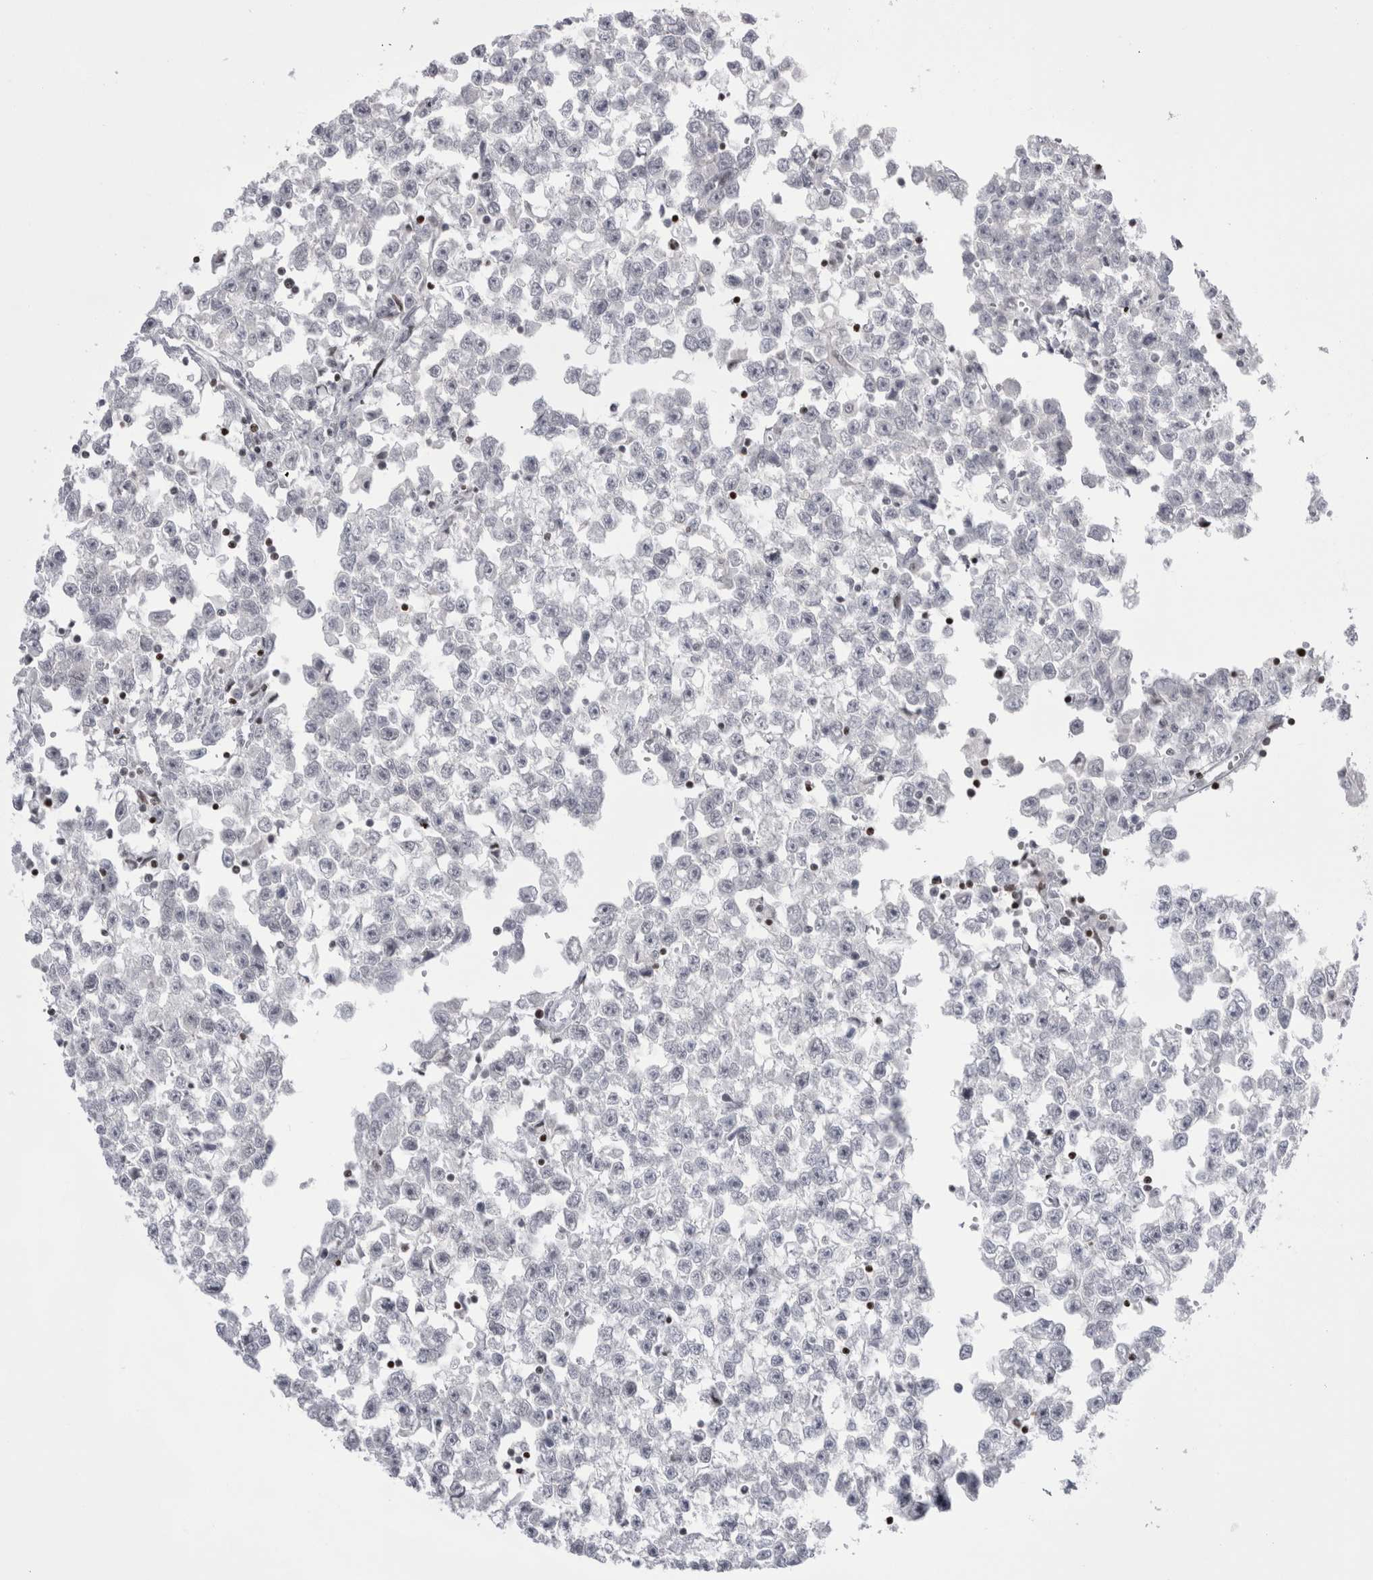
{"staining": {"intensity": "negative", "quantity": "none", "location": "none"}, "tissue": "testis cancer", "cell_type": "Tumor cells", "image_type": "cancer", "snomed": [{"axis": "morphology", "description": "Seminoma, NOS"}, {"axis": "morphology", "description": "Carcinoma, Embryonal, NOS"}, {"axis": "topography", "description": "Testis"}], "caption": "Immunohistochemistry (IHC) image of testis cancer stained for a protein (brown), which reveals no expression in tumor cells.", "gene": "FNDC8", "patient": {"sex": "male", "age": 51}}